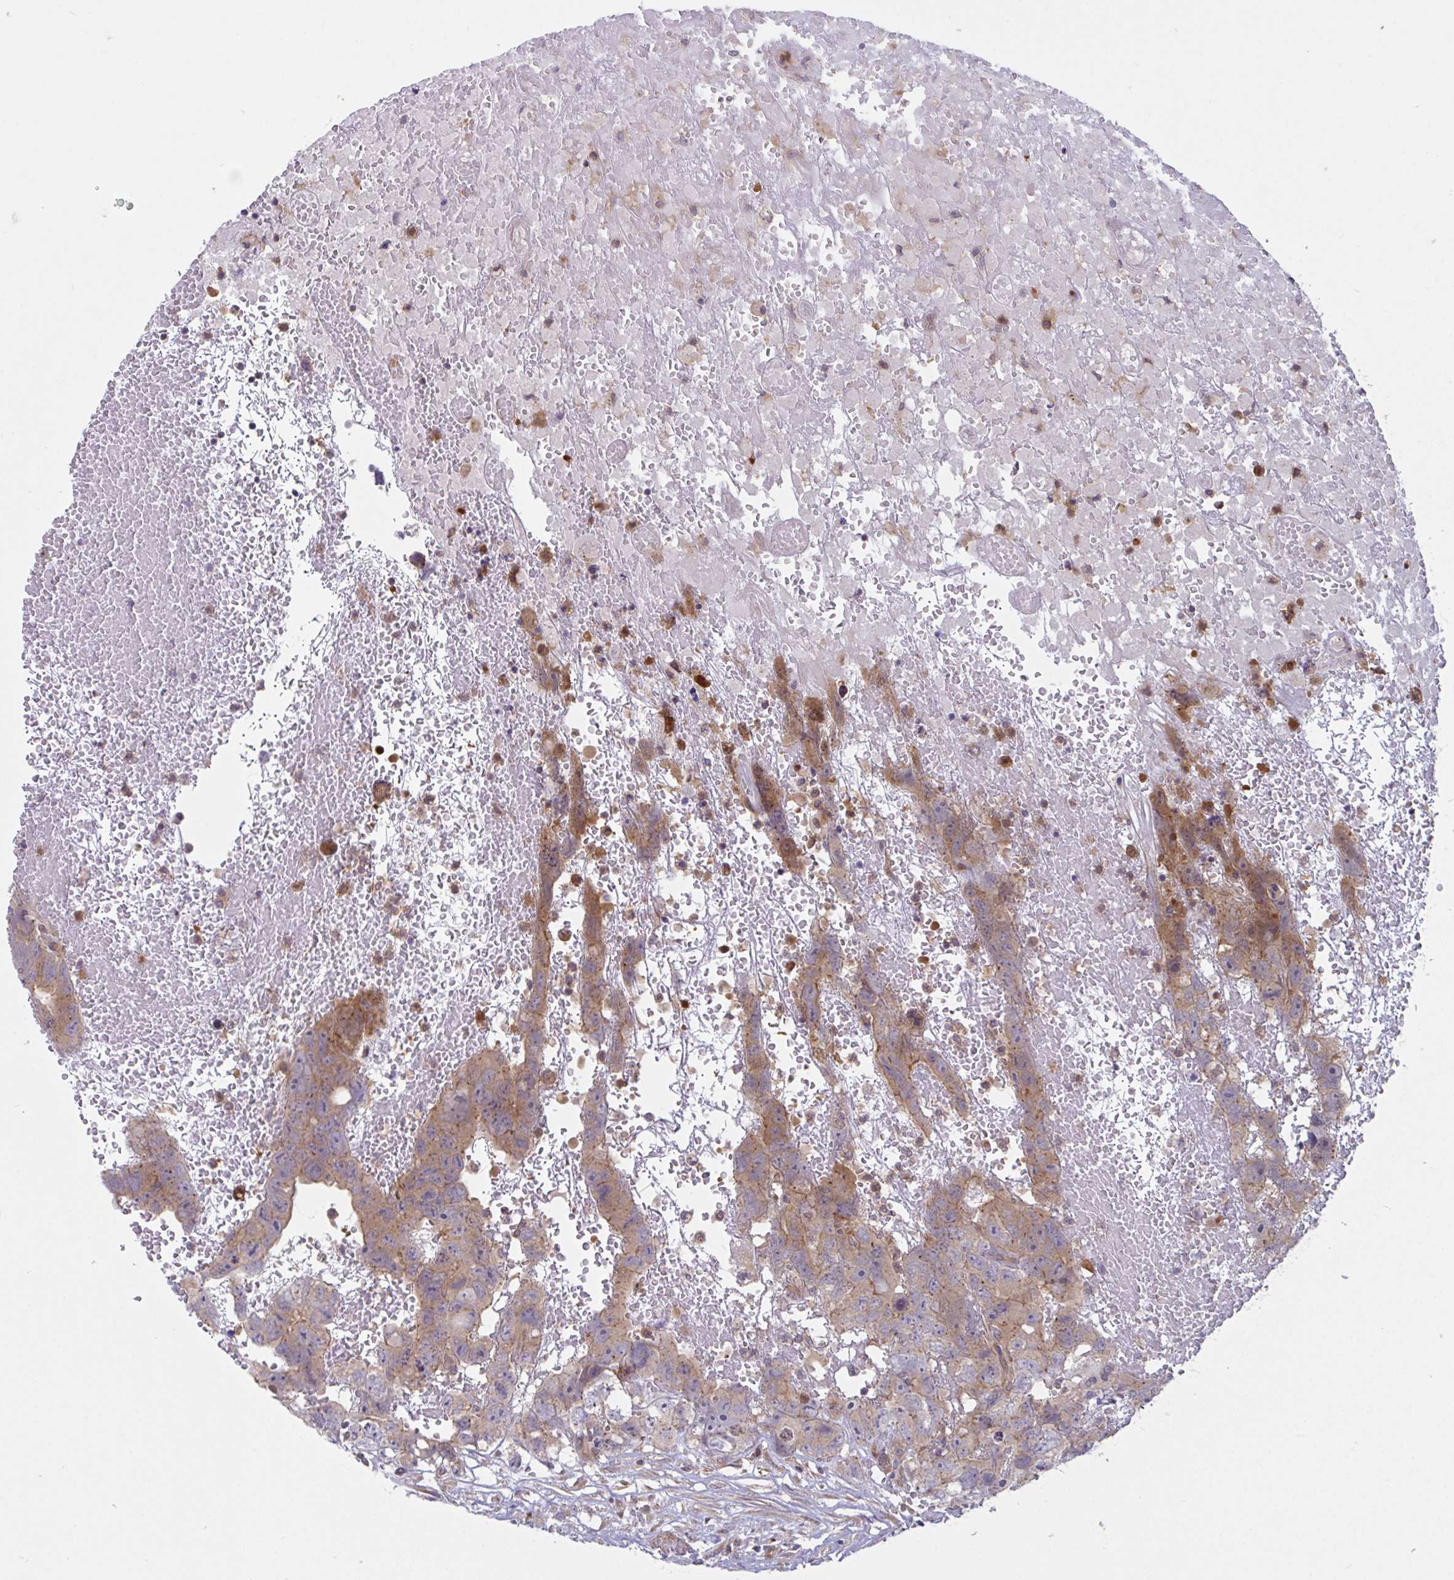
{"staining": {"intensity": "moderate", "quantity": "25%-75%", "location": "cytoplasmic/membranous"}, "tissue": "testis cancer", "cell_type": "Tumor cells", "image_type": "cancer", "snomed": [{"axis": "morphology", "description": "Carcinoma, Embryonal, NOS"}, {"axis": "topography", "description": "Testis"}], "caption": "Protein expression analysis of testis cancer reveals moderate cytoplasmic/membranous positivity in approximately 25%-75% of tumor cells.", "gene": "LMNTD2", "patient": {"sex": "male", "age": 45}}